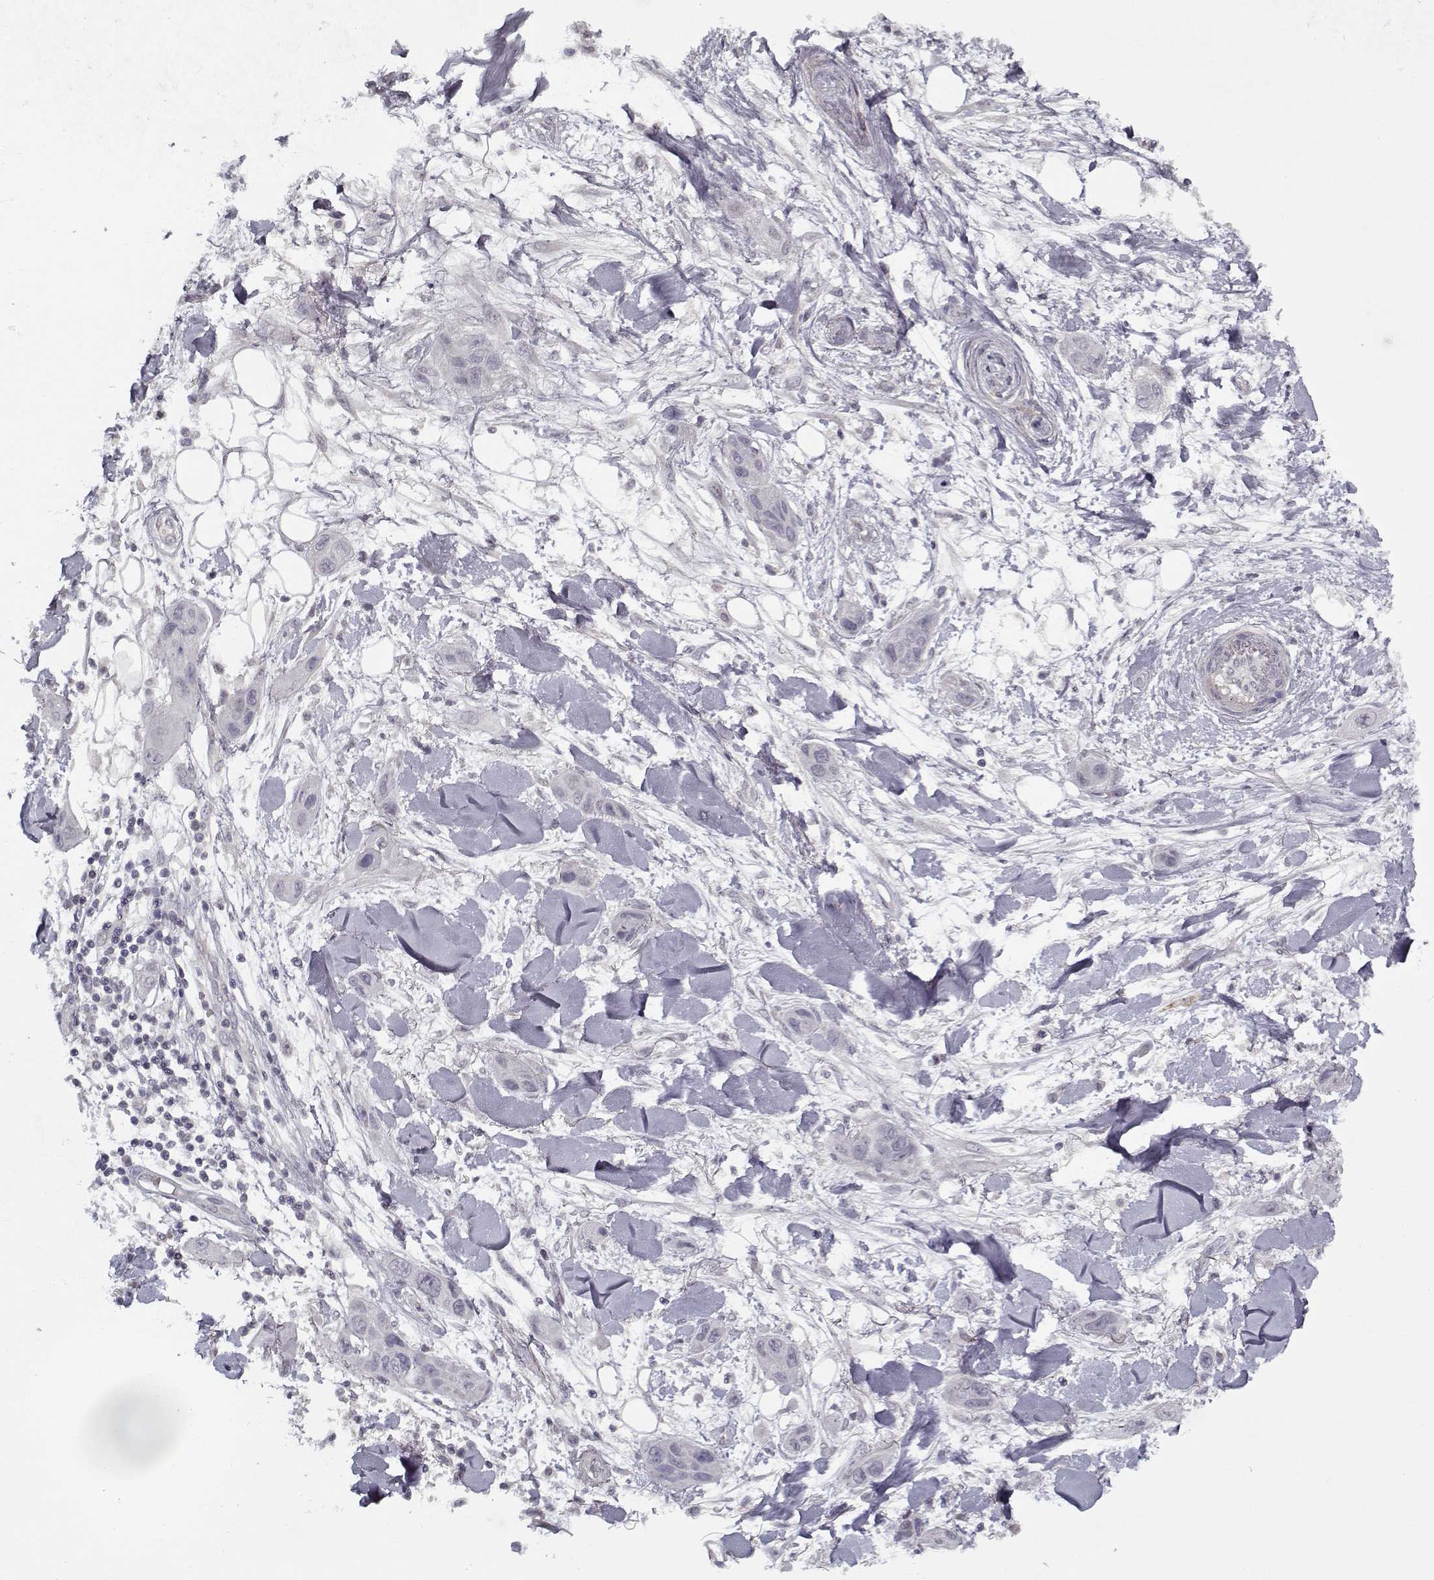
{"staining": {"intensity": "negative", "quantity": "none", "location": "none"}, "tissue": "skin cancer", "cell_type": "Tumor cells", "image_type": "cancer", "snomed": [{"axis": "morphology", "description": "Squamous cell carcinoma, NOS"}, {"axis": "topography", "description": "Skin"}], "caption": "This histopathology image is of squamous cell carcinoma (skin) stained with IHC to label a protein in brown with the nuclei are counter-stained blue. There is no expression in tumor cells.", "gene": "LAMA2", "patient": {"sex": "male", "age": 79}}